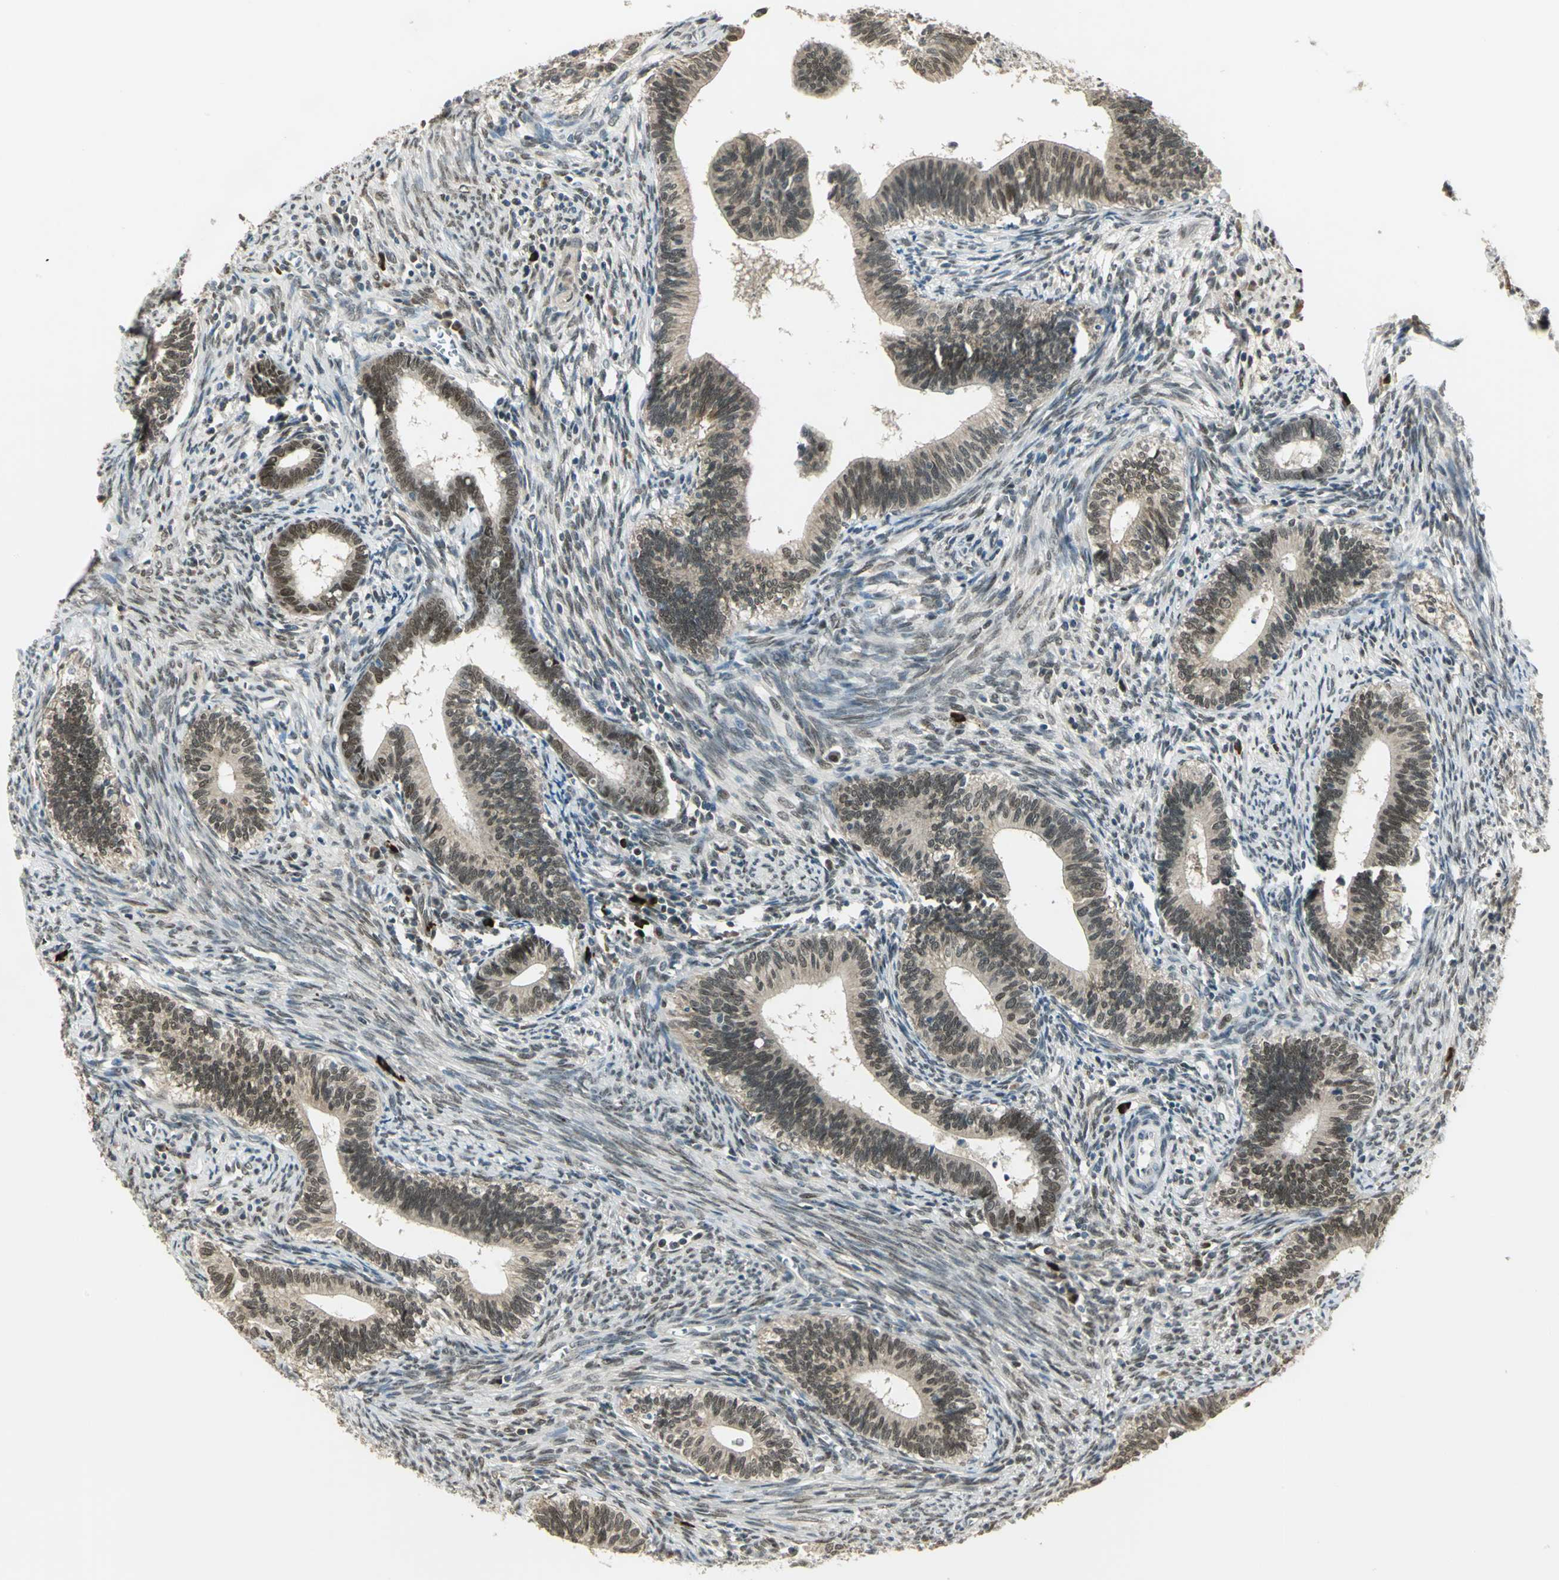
{"staining": {"intensity": "weak", "quantity": "25%-75%", "location": "cytoplasmic/membranous"}, "tissue": "cervical cancer", "cell_type": "Tumor cells", "image_type": "cancer", "snomed": [{"axis": "morphology", "description": "Adenocarcinoma, NOS"}, {"axis": "topography", "description": "Cervix"}], "caption": "Approximately 25%-75% of tumor cells in adenocarcinoma (cervical) show weak cytoplasmic/membranous protein staining as visualized by brown immunohistochemical staining.", "gene": "RAD17", "patient": {"sex": "female", "age": 44}}